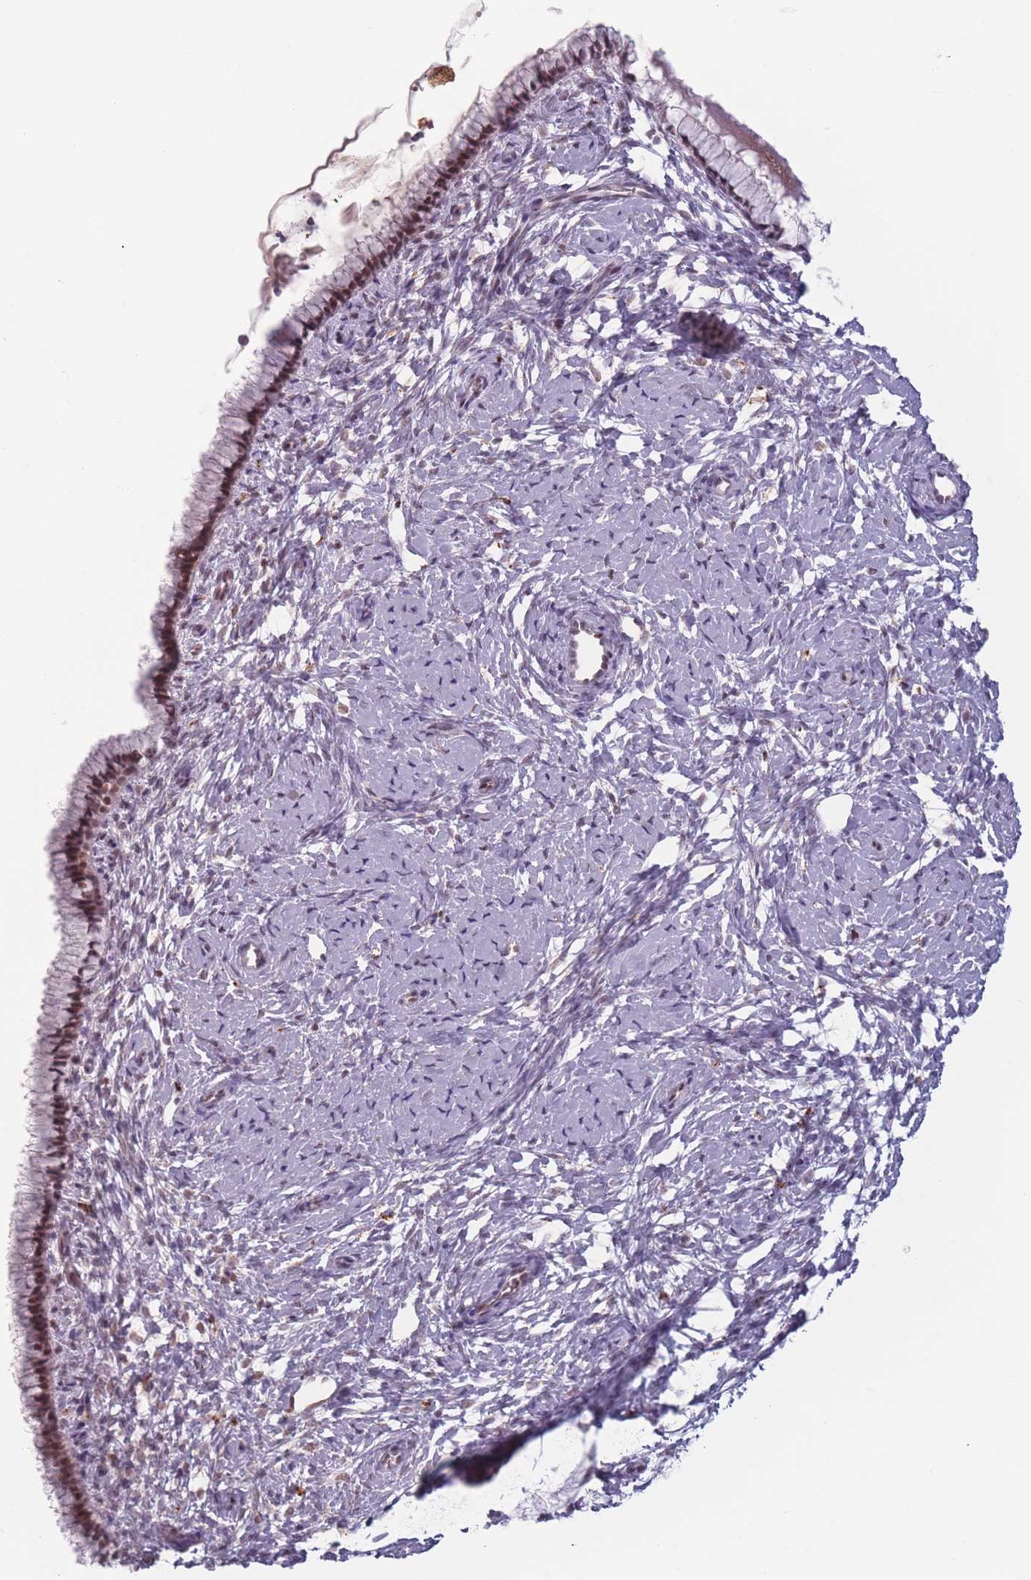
{"staining": {"intensity": "strong", "quantity": ">75%", "location": "nuclear"}, "tissue": "cervix", "cell_type": "Glandular cells", "image_type": "normal", "snomed": [{"axis": "morphology", "description": "Normal tissue, NOS"}, {"axis": "topography", "description": "Cervix"}], "caption": "A high amount of strong nuclear positivity is present in approximately >75% of glandular cells in benign cervix.", "gene": "OR10C1", "patient": {"sex": "female", "age": 33}}